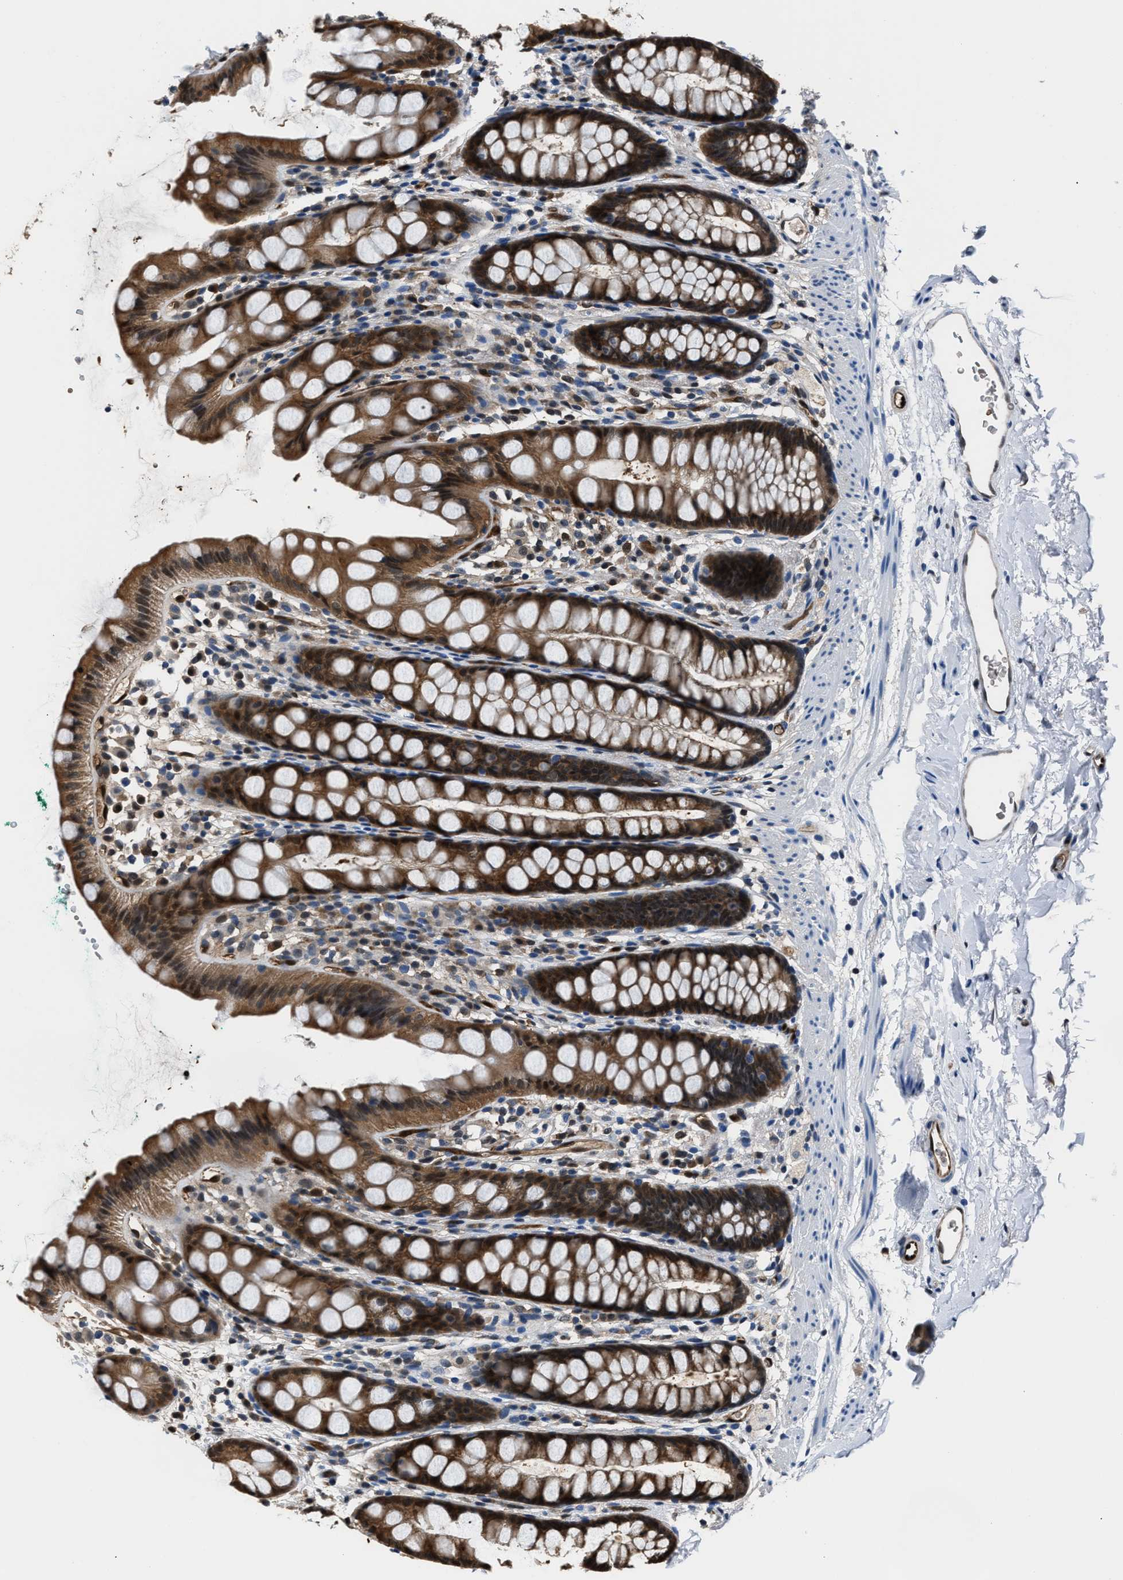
{"staining": {"intensity": "strong", "quantity": "25%-75%", "location": "cytoplasmic/membranous,nuclear"}, "tissue": "rectum", "cell_type": "Glandular cells", "image_type": "normal", "snomed": [{"axis": "morphology", "description": "Normal tissue, NOS"}, {"axis": "topography", "description": "Rectum"}], "caption": "Rectum was stained to show a protein in brown. There is high levels of strong cytoplasmic/membranous,nuclear expression in approximately 25%-75% of glandular cells. (IHC, brightfield microscopy, high magnification).", "gene": "PPA1", "patient": {"sex": "female", "age": 65}}